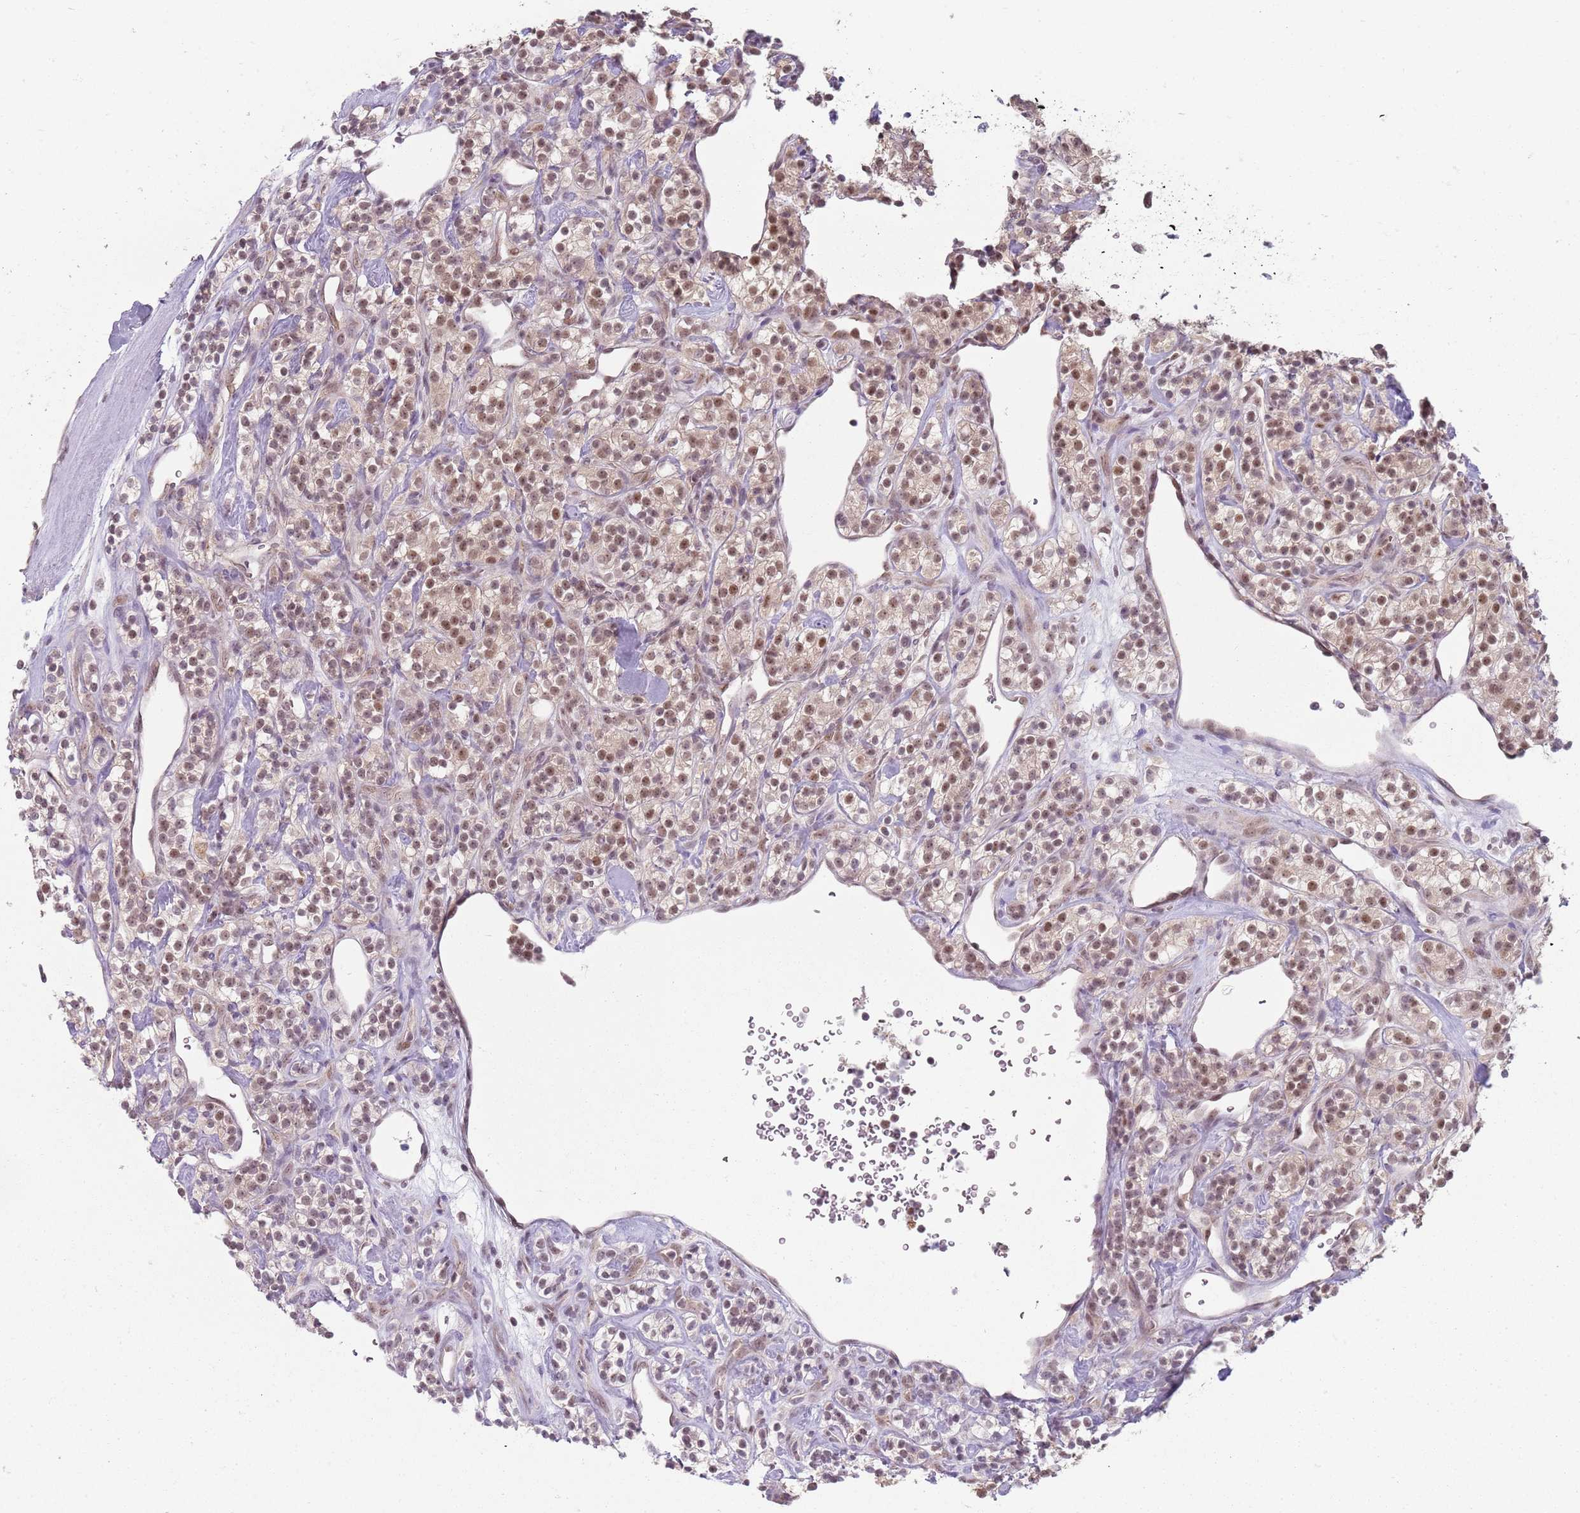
{"staining": {"intensity": "moderate", "quantity": ">75%", "location": "nuclear"}, "tissue": "renal cancer", "cell_type": "Tumor cells", "image_type": "cancer", "snomed": [{"axis": "morphology", "description": "Adenocarcinoma, NOS"}, {"axis": "topography", "description": "Kidney"}], "caption": "Renal adenocarcinoma stained with a brown dye demonstrates moderate nuclear positive positivity in about >75% of tumor cells.", "gene": "SMARCAL1", "patient": {"sex": "male", "age": 77}}